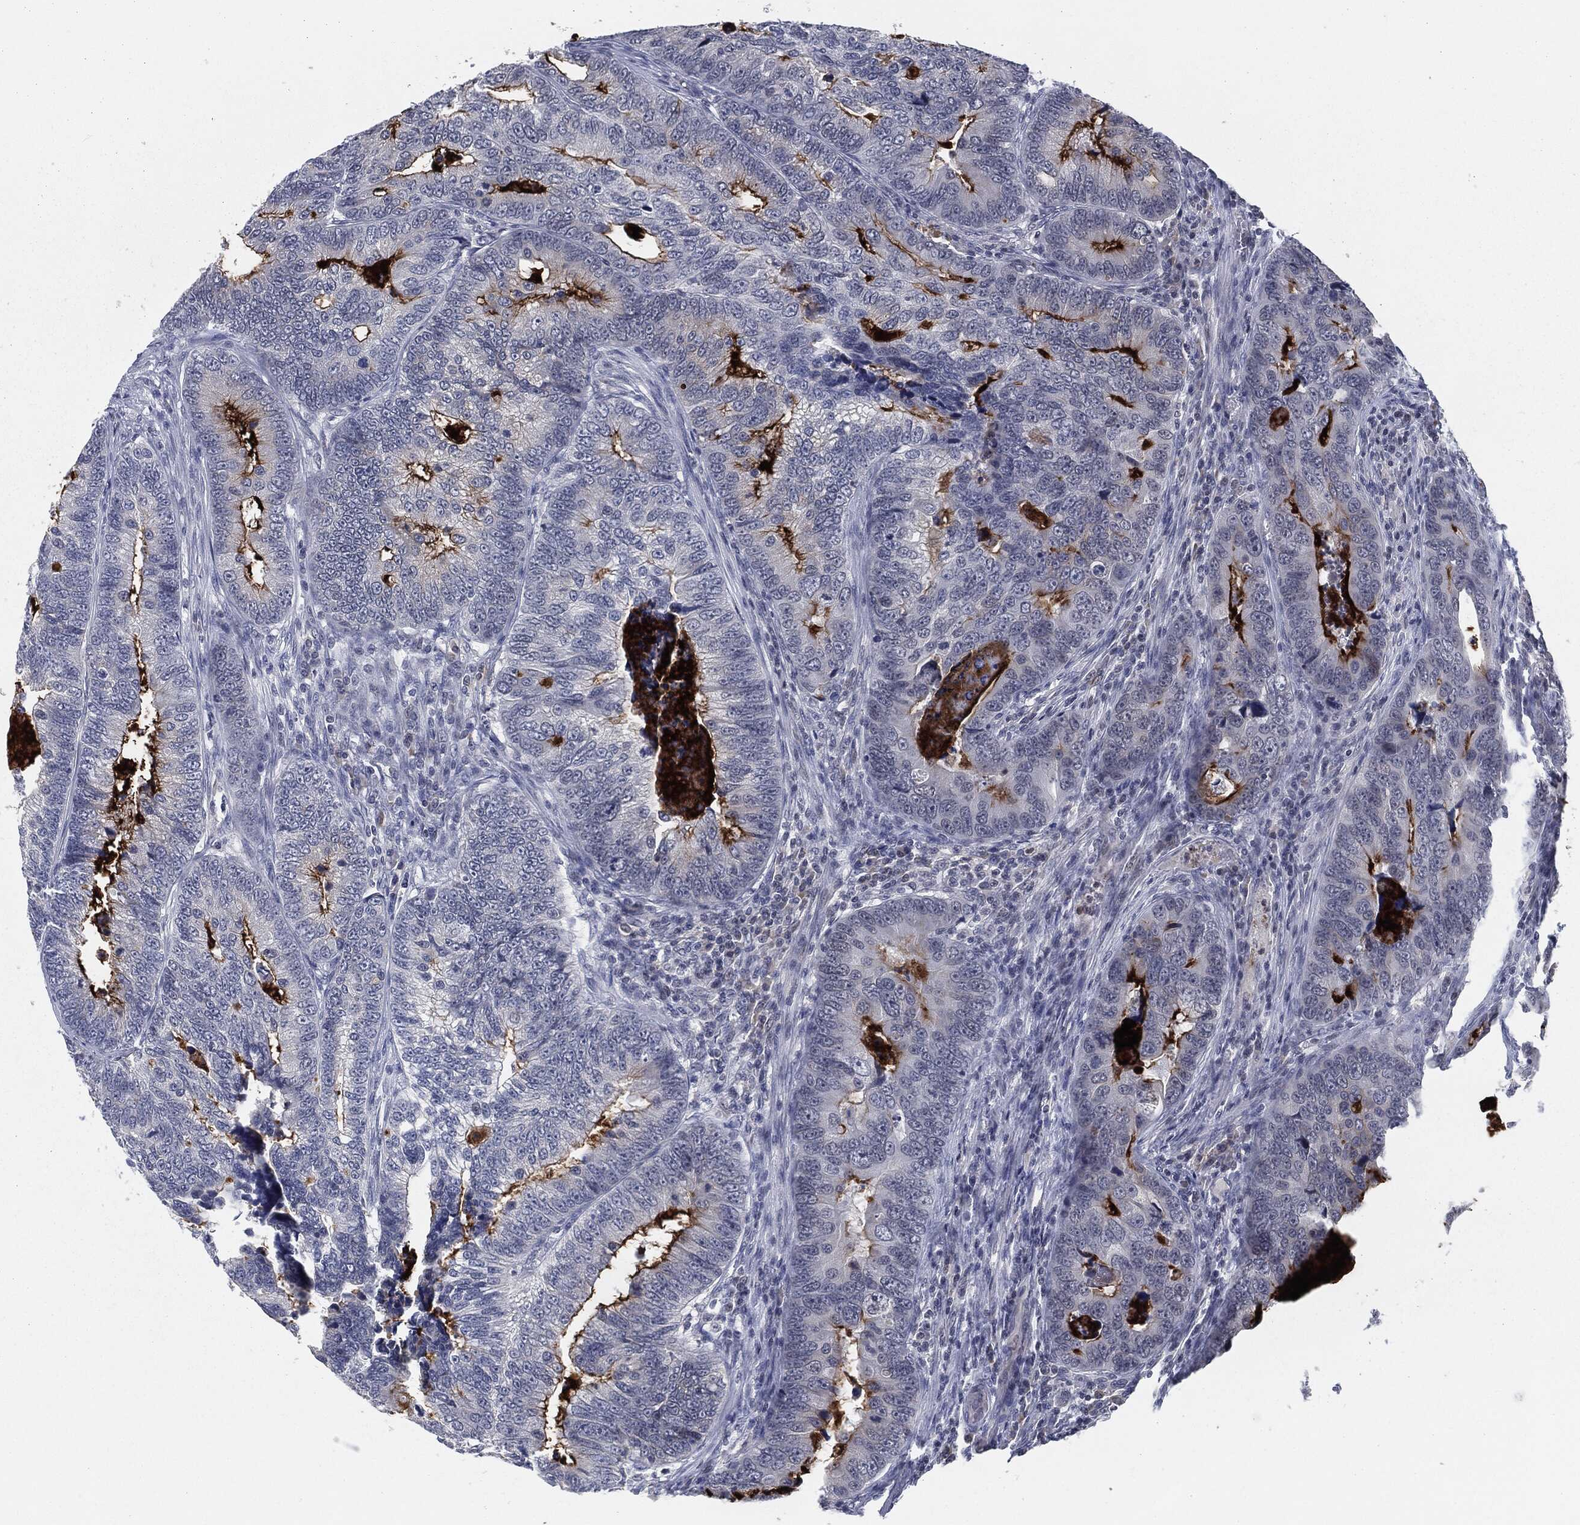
{"staining": {"intensity": "strong", "quantity": "25%-75%", "location": "cytoplasmic/membranous"}, "tissue": "colorectal cancer", "cell_type": "Tumor cells", "image_type": "cancer", "snomed": [{"axis": "morphology", "description": "Adenocarcinoma, NOS"}, {"axis": "topography", "description": "Colon"}], "caption": "Brown immunohistochemical staining in colorectal adenocarcinoma exhibits strong cytoplasmic/membranous expression in about 25%-75% of tumor cells.", "gene": "PROM1", "patient": {"sex": "female", "age": 72}}